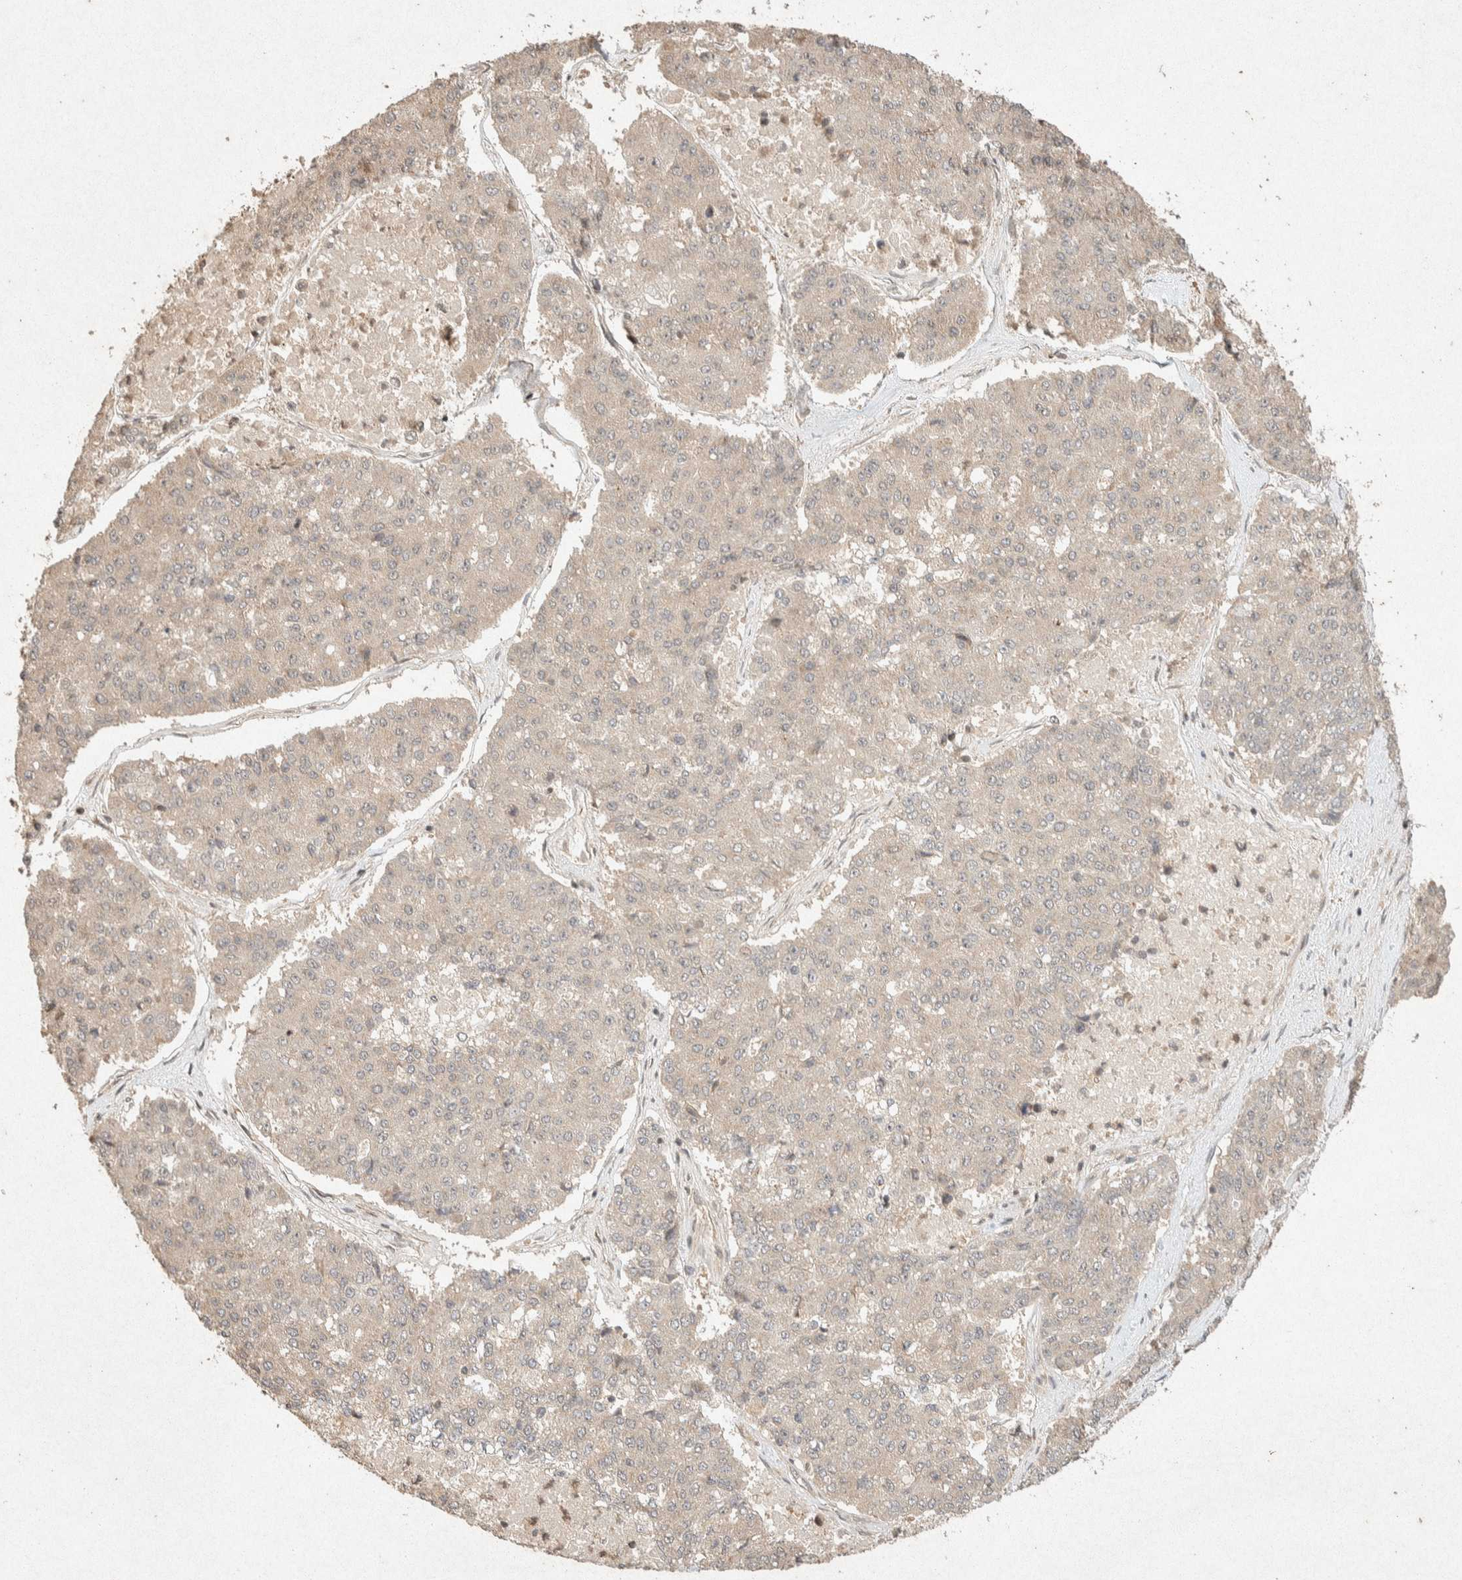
{"staining": {"intensity": "negative", "quantity": "none", "location": "none"}, "tissue": "pancreatic cancer", "cell_type": "Tumor cells", "image_type": "cancer", "snomed": [{"axis": "morphology", "description": "Adenocarcinoma, NOS"}, {"axis": "topography", "description": "Pancreas"}], "caption": "This image is of pancreatic cancer stained with IHC to label a protein in brown with the nuclei are counter-stained blue. There is no positivity in tumor cells.", "gene": "THRA", "patient": {"sex": "male", "age": 50}}